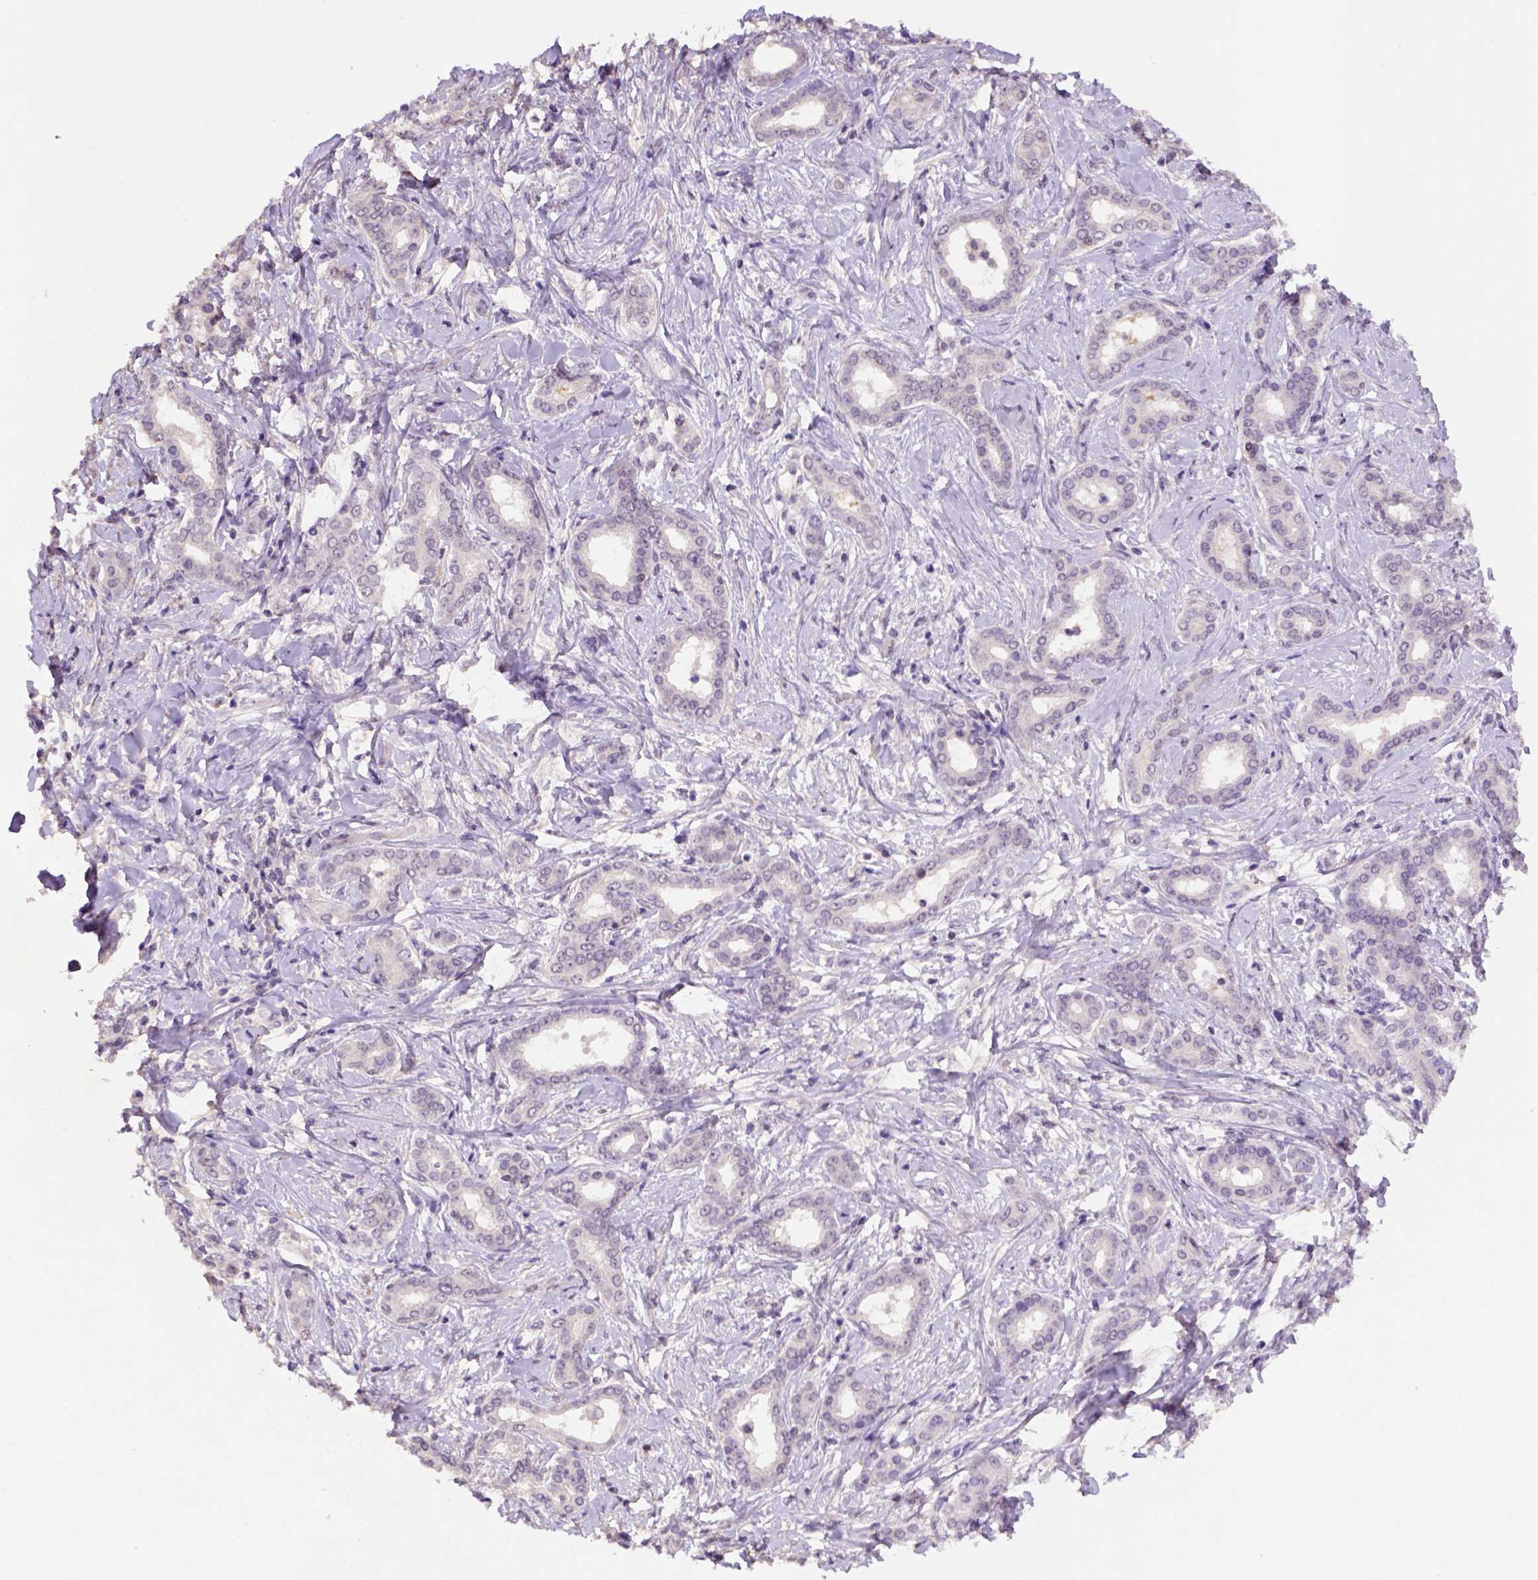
{"staining": {"intensity": "weak", "quantity": ">75%", "location": "cytoplasmic/membranous,nuclear"}, "tissue": "liver cancer", "cell_type": "Tumor cells", "image_type": "cancer", "snomed": [{"axis": "morphology", "description": "Cholangiocarcinoma"}, {"axis": "topography", "description": "Liver"}], "caption": "Weak cytoplasmic/membranous and nuclear staining is identified in approximately >75% of tumor cells in liver cancer (cholangiocarcinoma).", "gene": "SCML4", "patient": {"sex": "female", "age": 47}}